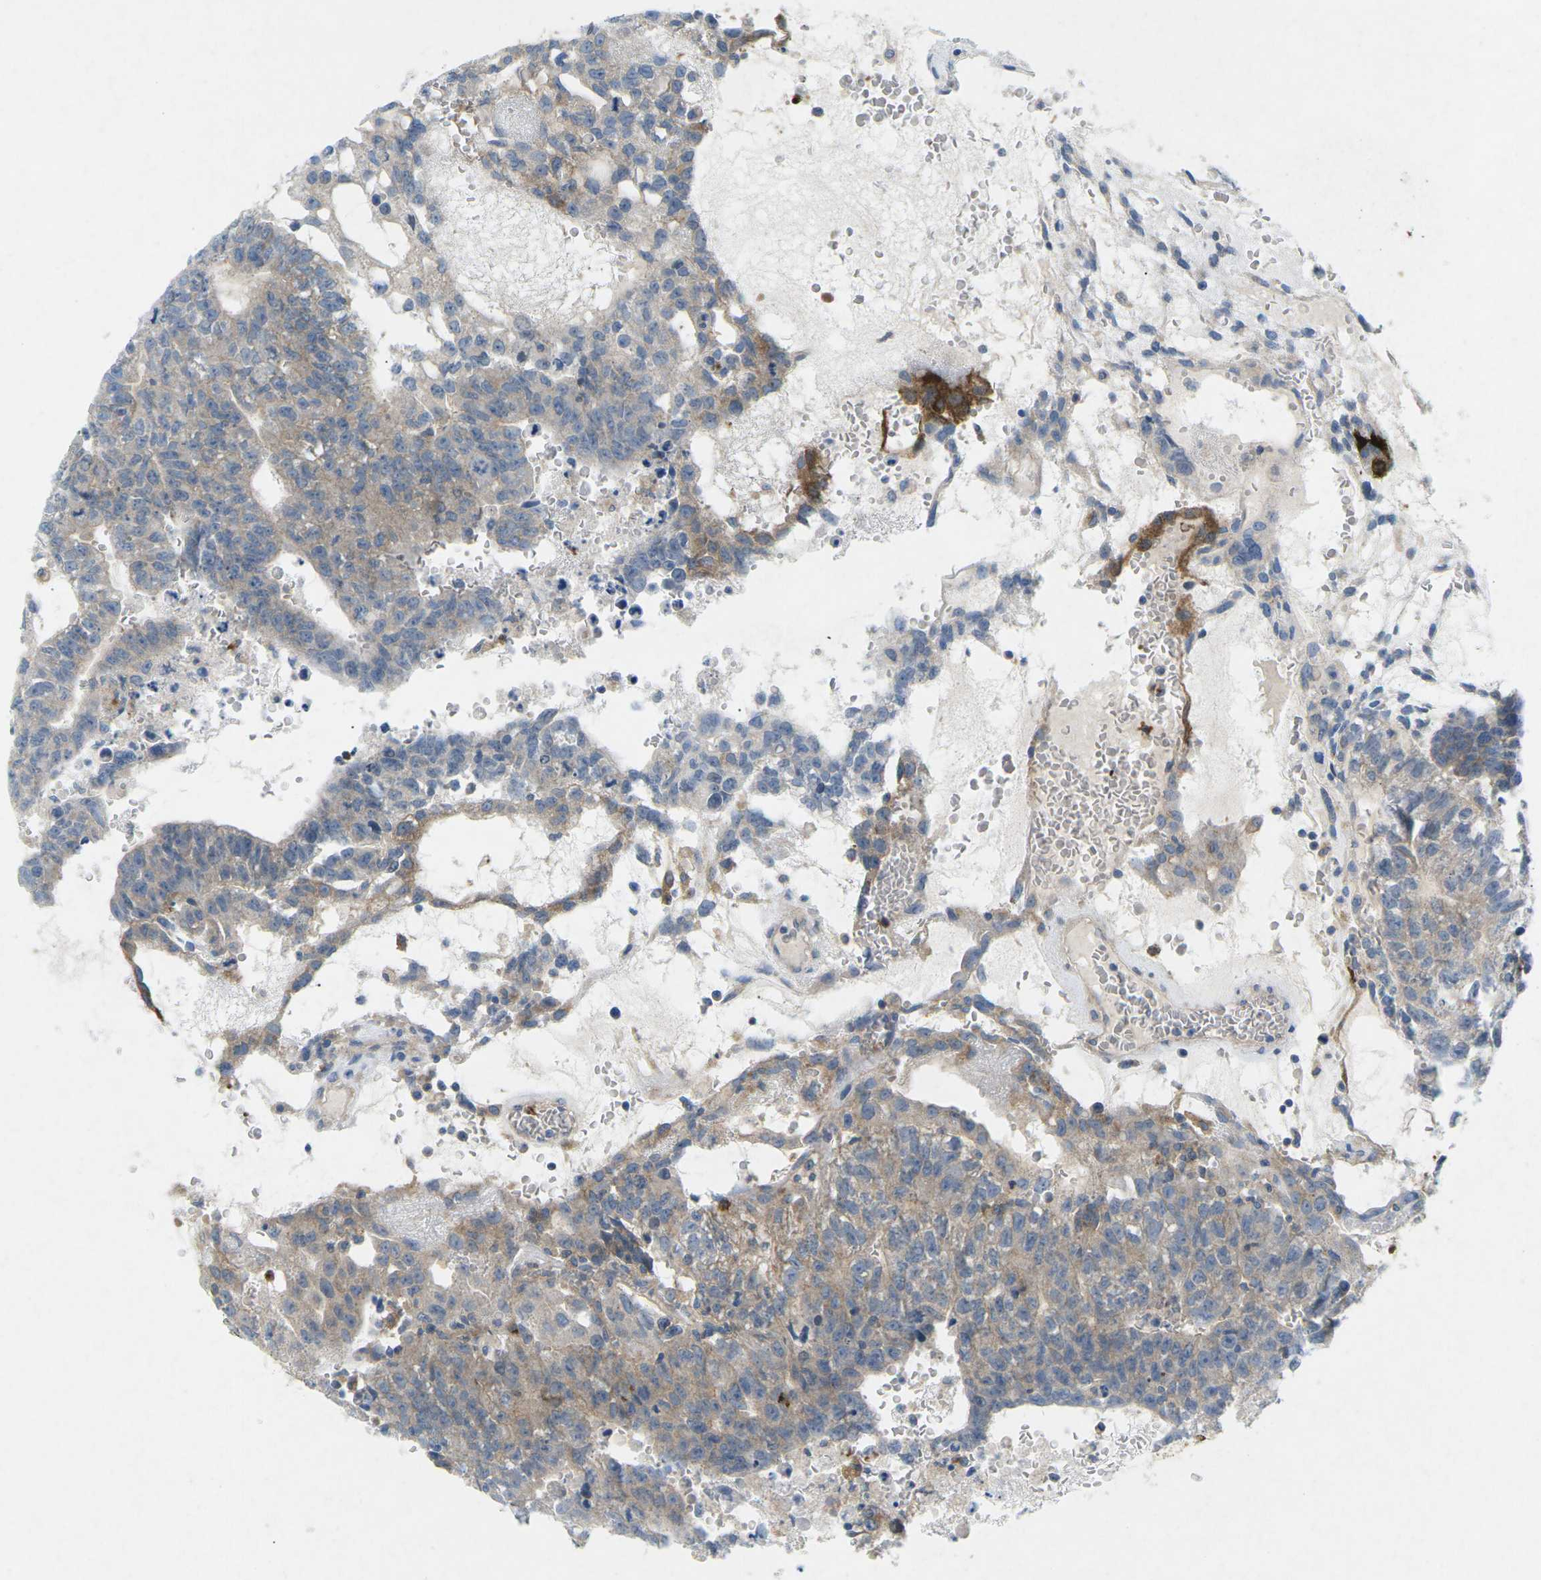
{"staining": {"intensity": "weak", "quantity": ">75%", "location": "cytoplasmic/membranous"}, "tissue": "testis cancer", "cell_type": "Tumor cells", "image_type": "cancer", "snomed": [{"axis": "morphology", "description": "Seminoma, NOS"}, {"axis": "morphology", "description": "Carcinoma, Embryonal, NOS"}, {"axis": "topography", "description": "Testis"}], "caption": "Protein staining by immunohistochemistry shows weak cytoplasmic/membranous expression in approximately >75% of tumor cells in testis seminoma. Immunohistochemistry stains the protein of interest in brown and the nuclei are stained blue.", "gene": "STK11", "patient": {"sex": "male", "age": 52}}